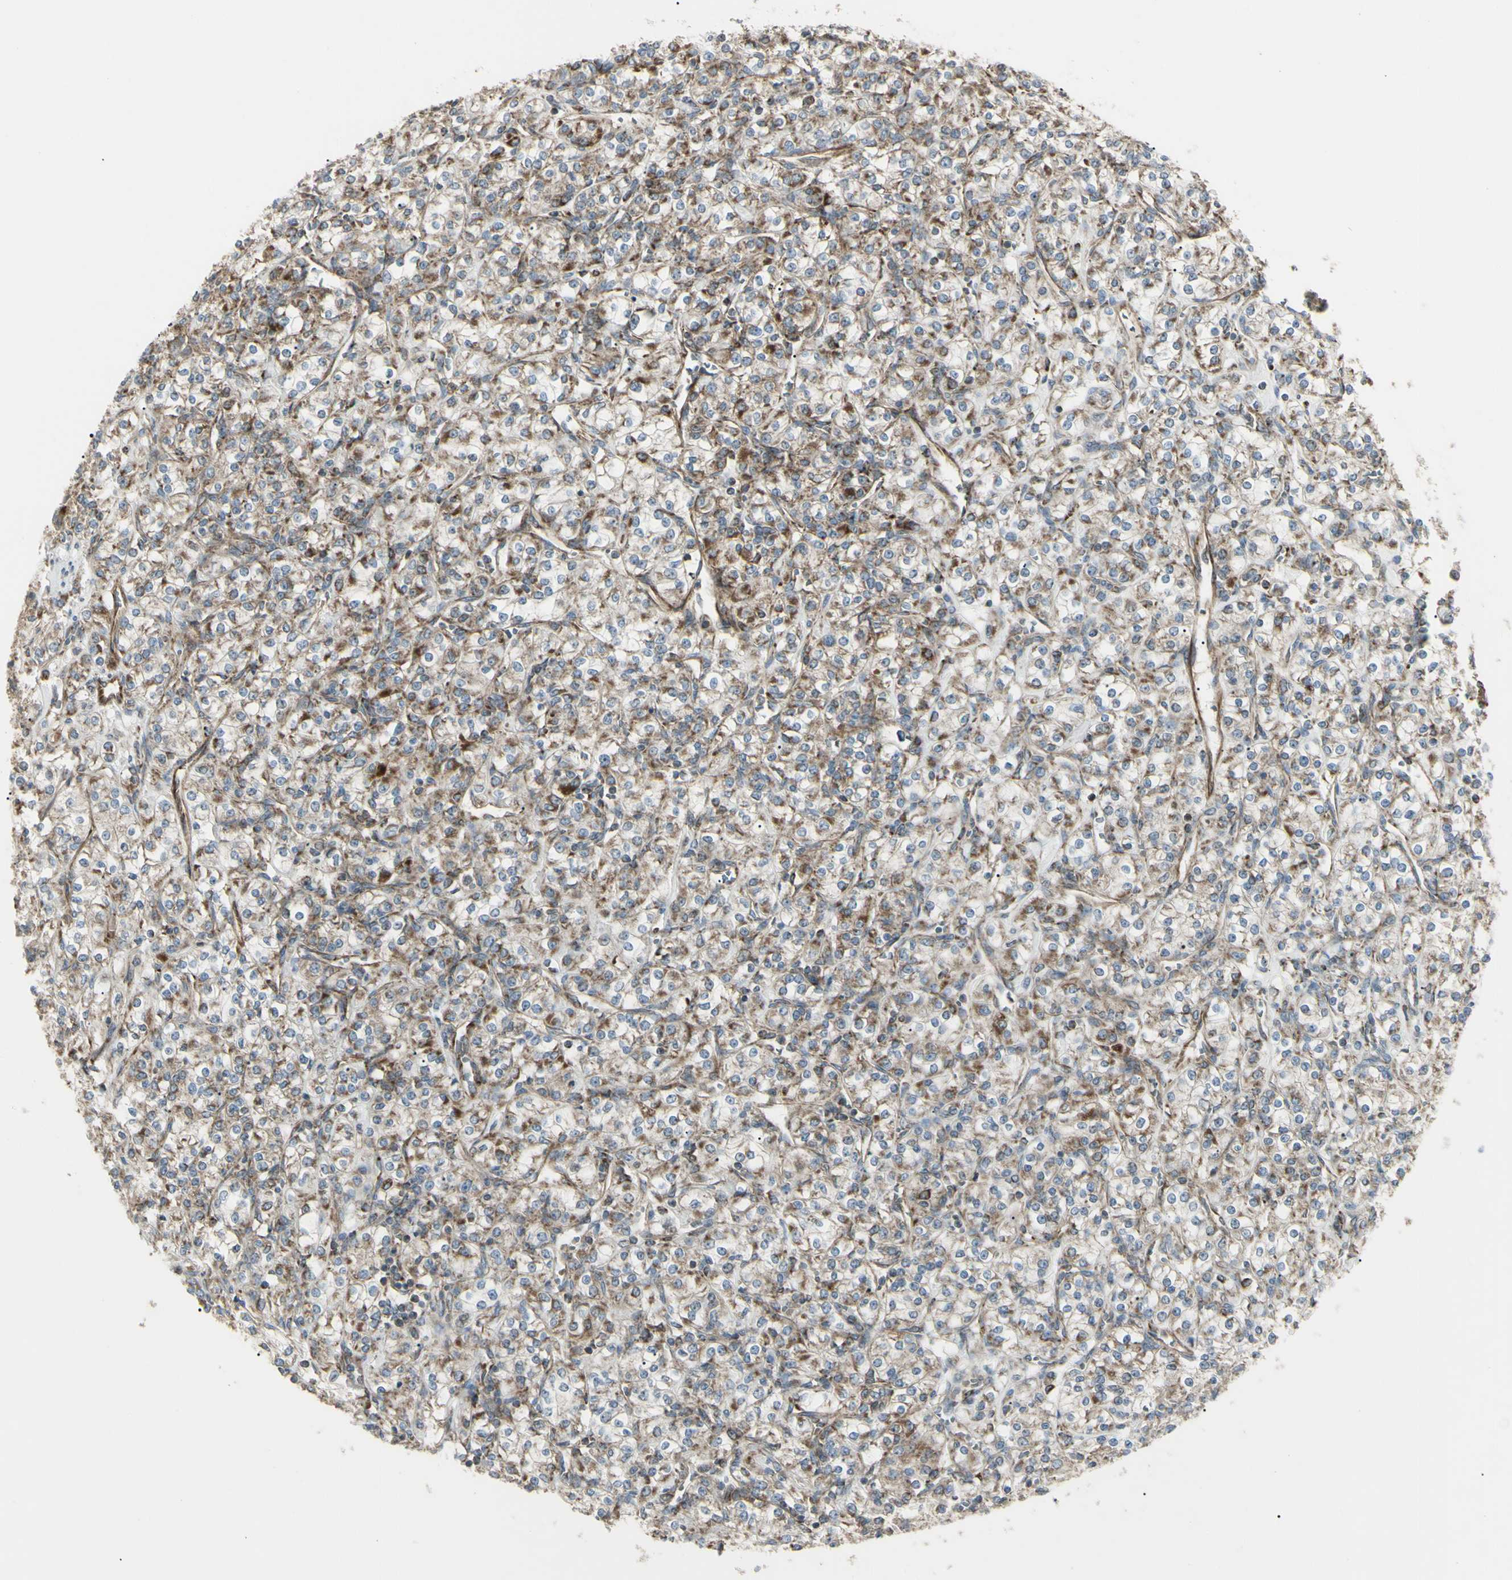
{"staining": {"intensity": "moderate", "quantity": "25%-75%", "location": "cytoplasmic/membranous"}, "tissue": "renal cancer", "cell_type": "Tumor cells", "image_type": "cancer", "snomed": [{"axis": "morphology", "description": "Adenocarcinoma, NOS"}, {"axis": "topography", "description": "Kidney"}], "caption": "Tumor cells exhibit medium levels of moderate cytoplasmic/membranous expression in about 25%-75% of cells in human renal cancer (adenocarcinoma). The staining was performed using DAB (3,3'-diaminobenzidine), with brown indicating positive protein expression. Nuclei are stained blue with hematoxylin.", "gene": "CYB5R1", "patient": {"sex": "male", "age": 77}}